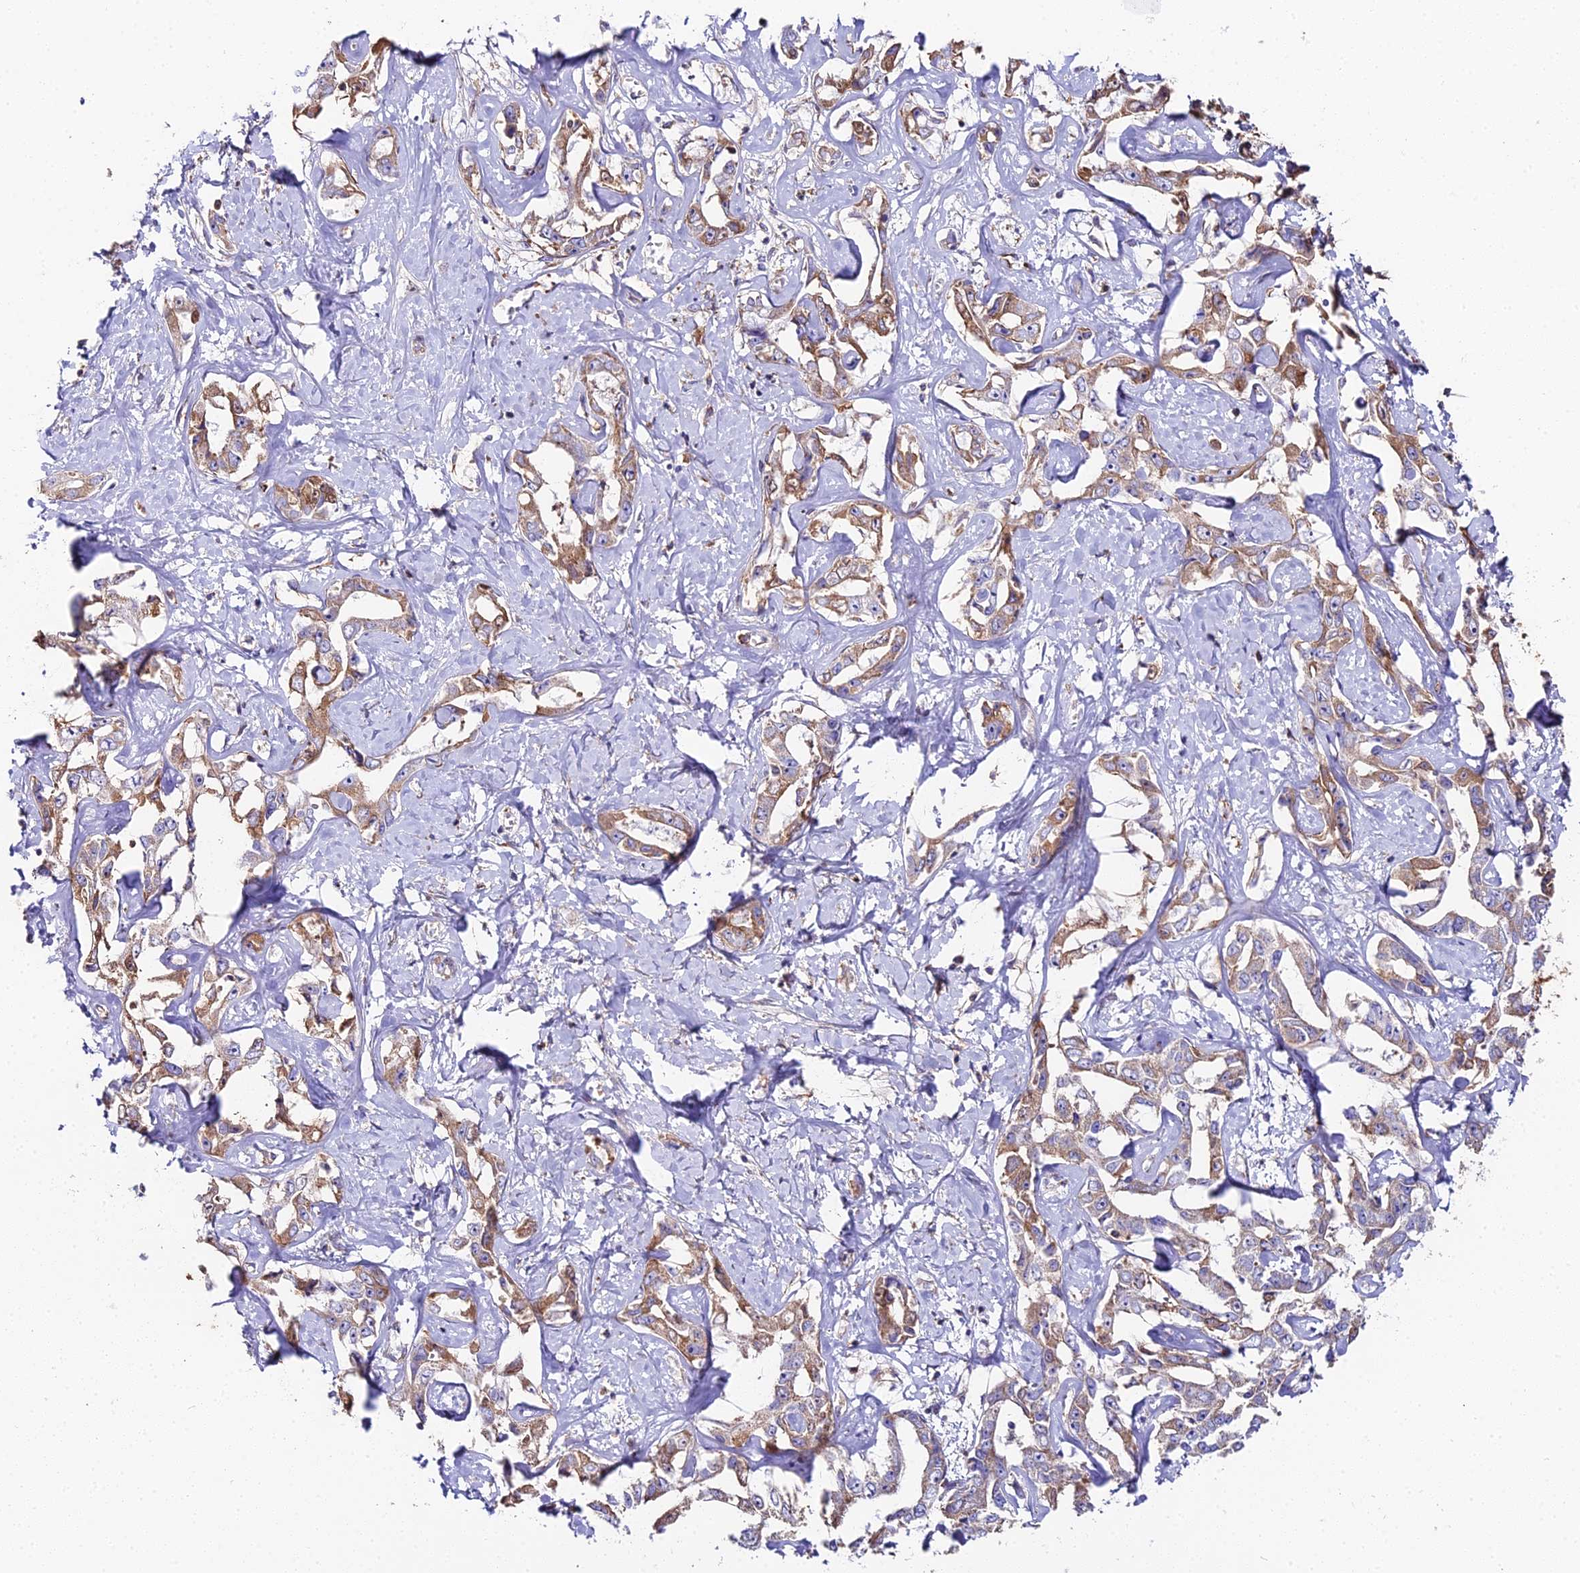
{"staining": {"intensity": "moderate", "quantity": "25%-75%", "location": "cytoplasmic/membranous"}, "tissue": "liver cancer", "cell_type": "Tumor cells", "image_type": "cancer", "snomed": [{"axis": "morphology", "description": "Cholangiocarcinoma"}, {"axis": "topography", "description": "Liver"}], "caption": "Immunohistochemistry (IHC) of cholangiocarcinoma (liver) exhibits medium levels of moderate cytoplasmic/membranous positivity in about 25%-75% of tumor cells. (DAB (3,3'-diaminobenzidine) = brown stain, brightfield microscopy at high magnification).", "gene": "BEX4", "patient": {"sex": "male", "age": 59}}